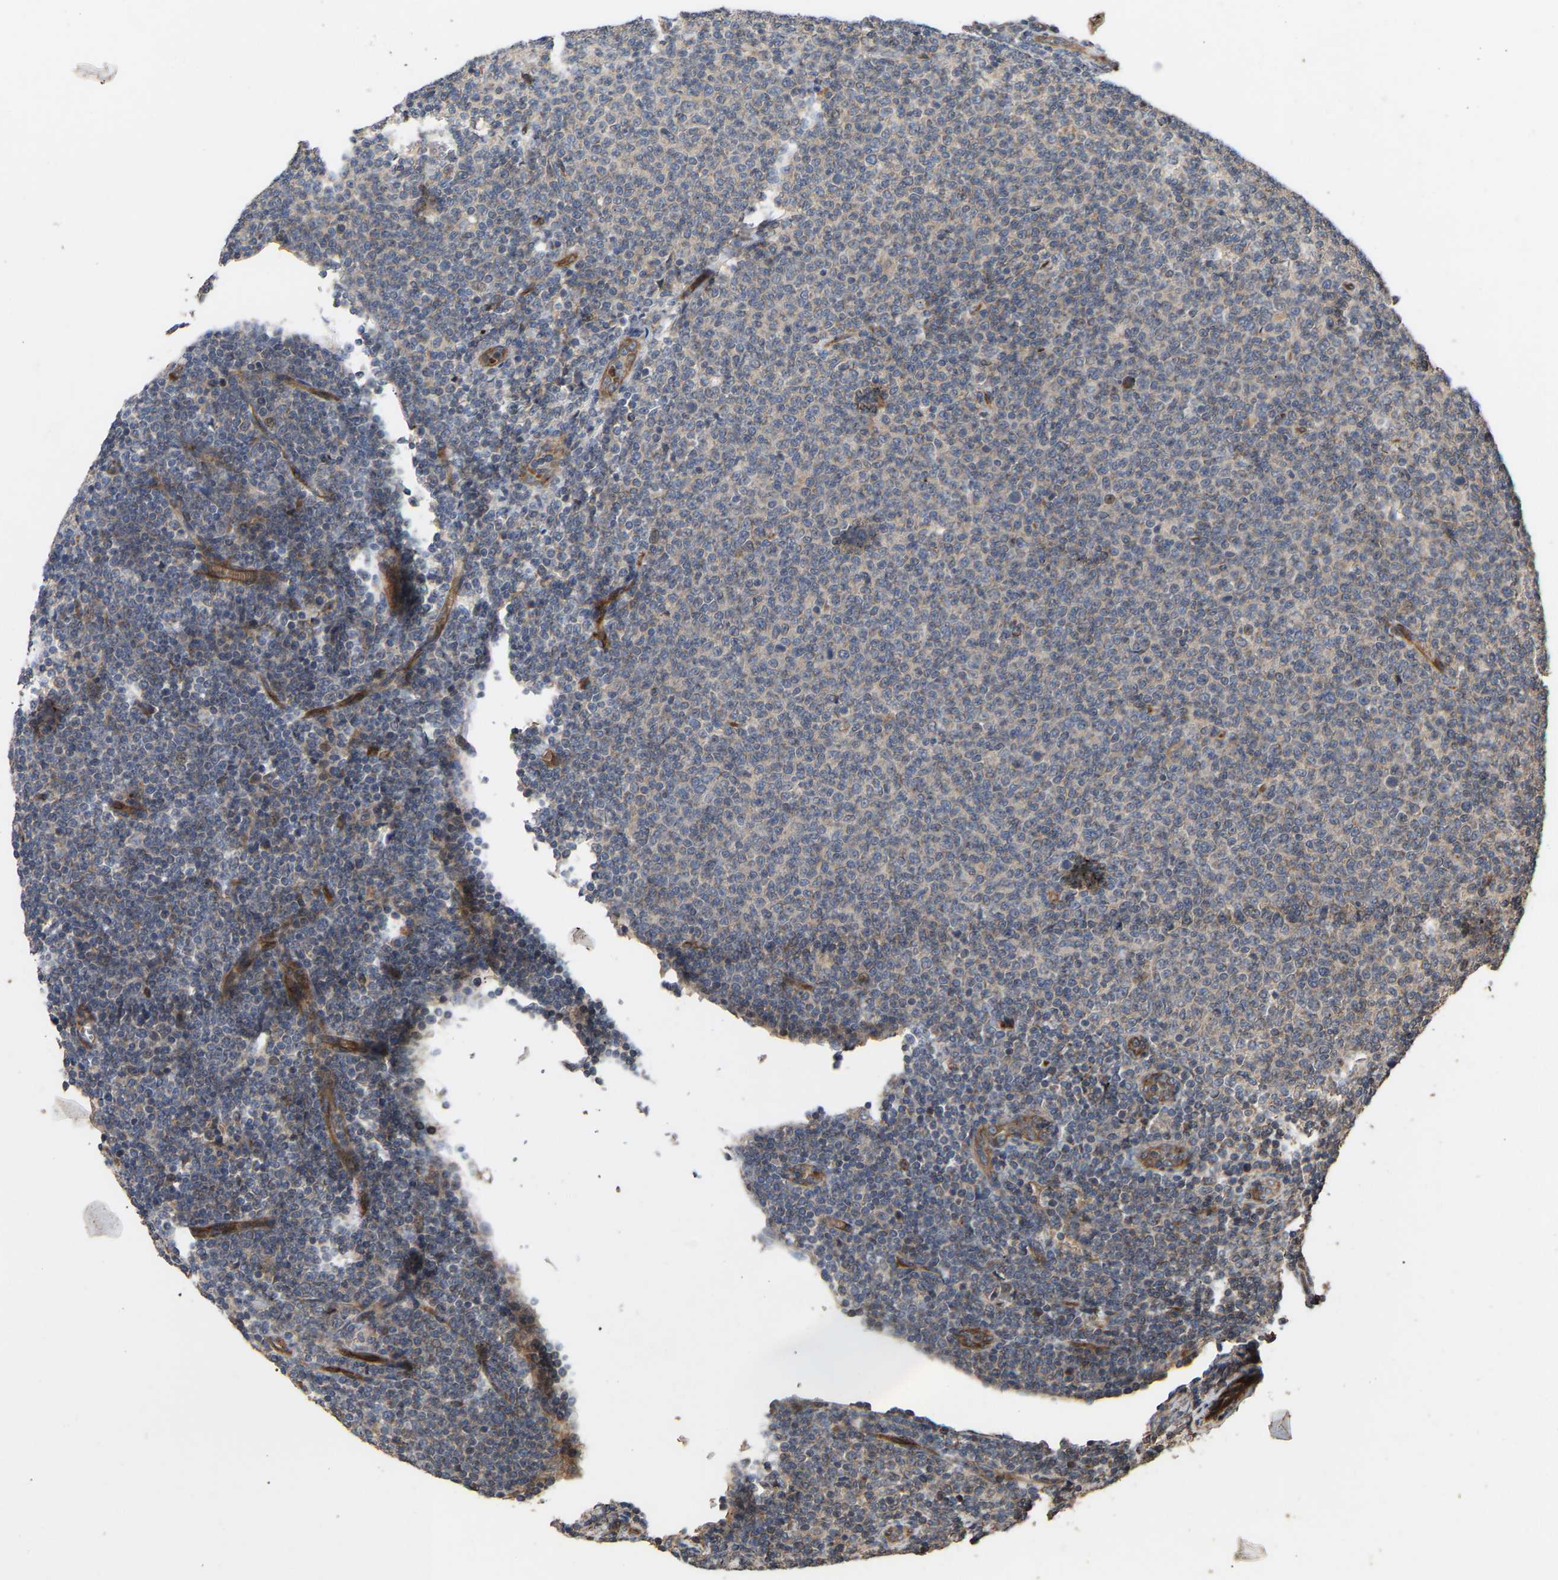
{"staining": {"intensity": "weak", "quantity": "<25%", "location": "cytoplasmic/membranous"}, "tissue": "lymphoma", "cell_type": "Tumor cells", "image_type": "cancer", "snomed": [{"axis": "morphology", "description": "Malignant lymphoma, non-Hodgkin's type, Low grade"}, {"axis": "topography", "description": "Lymph node"}], "caption": "The histopathology image displays no staining of tumor cells in lymphoma.", "gene": "STAU1", "patient": {"sex": "male", "age": 66}}